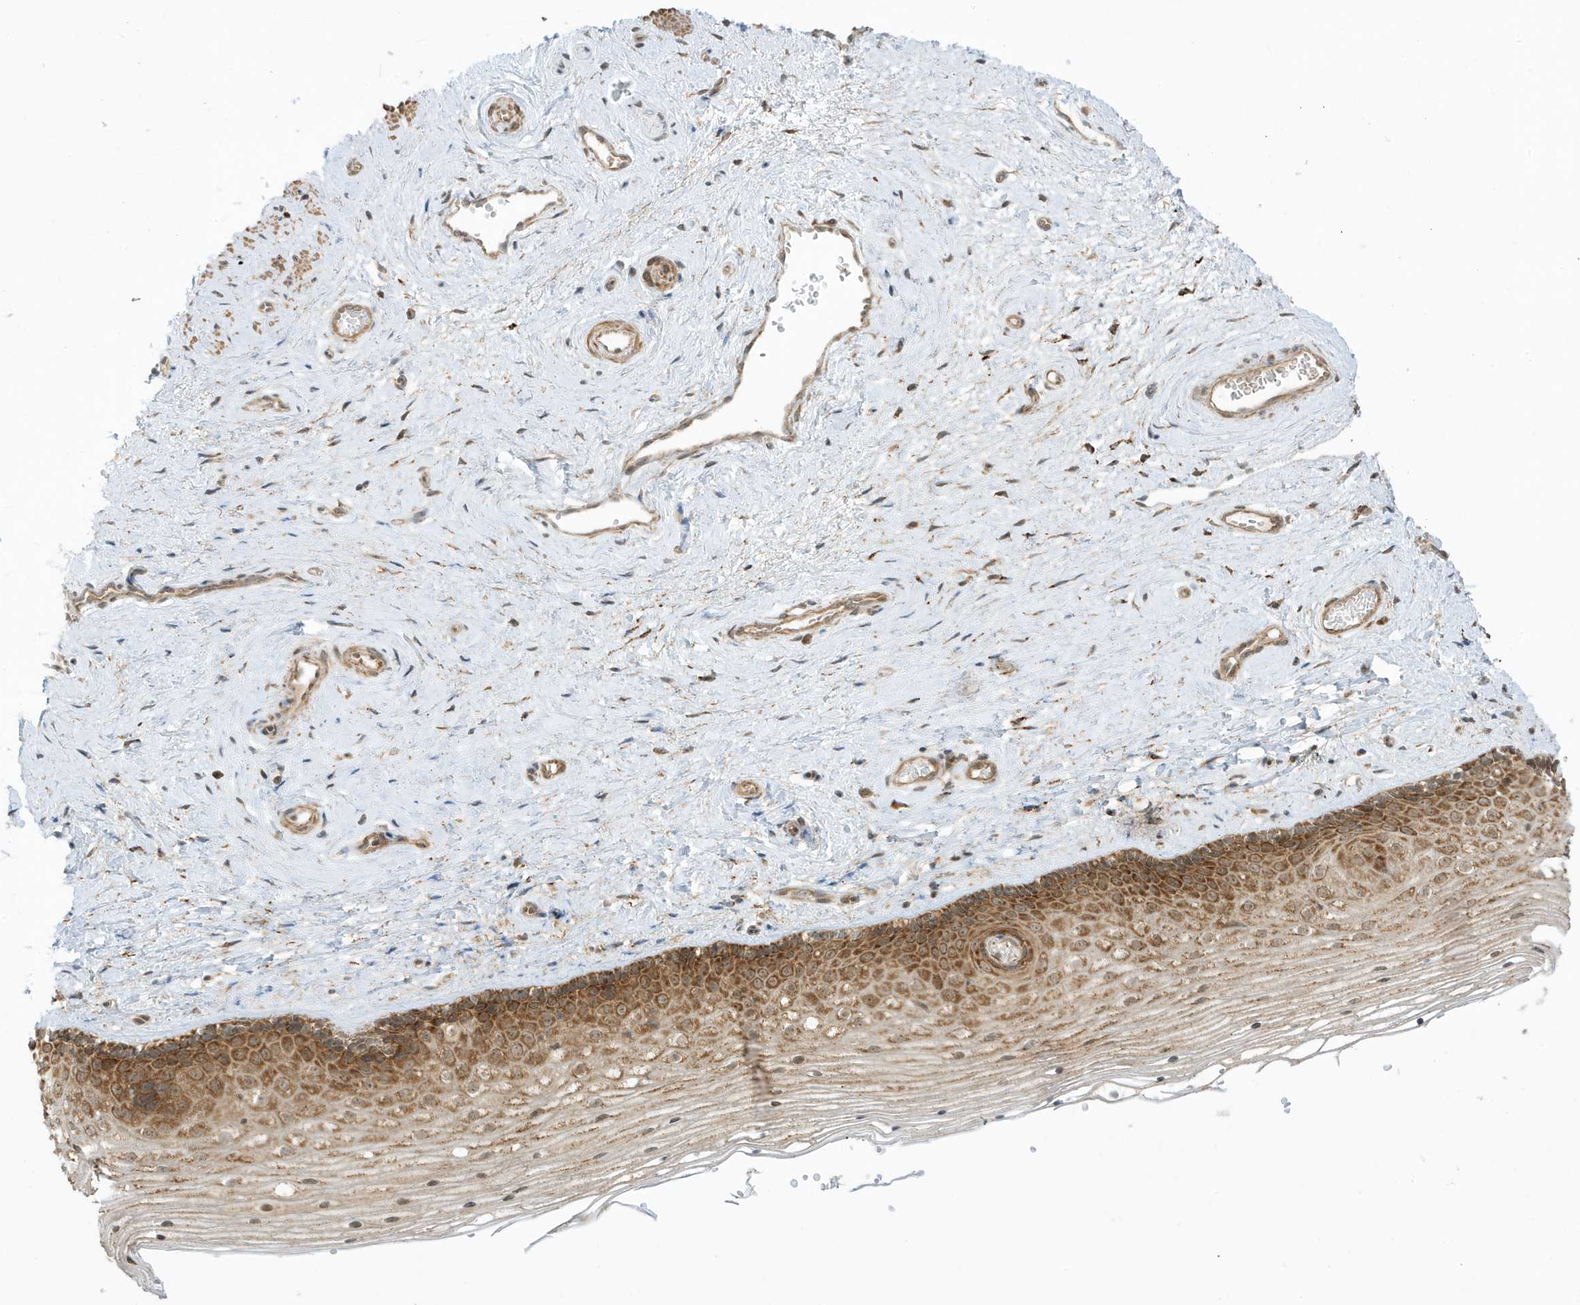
{"staining": {"intensity": "moderate", "quantity": "25%-75%", "location": "cytoplasmic/membranous"}, "tissue": "vagina", "cell_type": "Squamous epithelial cells", "image_type": "normal", "snomed": [{"axis": "morphology", "description": "Normal tissue, NOS"}, {"axis": "topography", "description": "Vagina"}], "caption": "The immunohistochemical stain shows moderate cytoplasmic/membranous staining in squamous epithelial cells of unremarkable vagina. The staining was performed using DAB, with brown indicating positive protein expression. Nuclei are stained blue with hematoxylin.", "gene": "DHX36", "patient": {"sex": "female", "age": 46}}